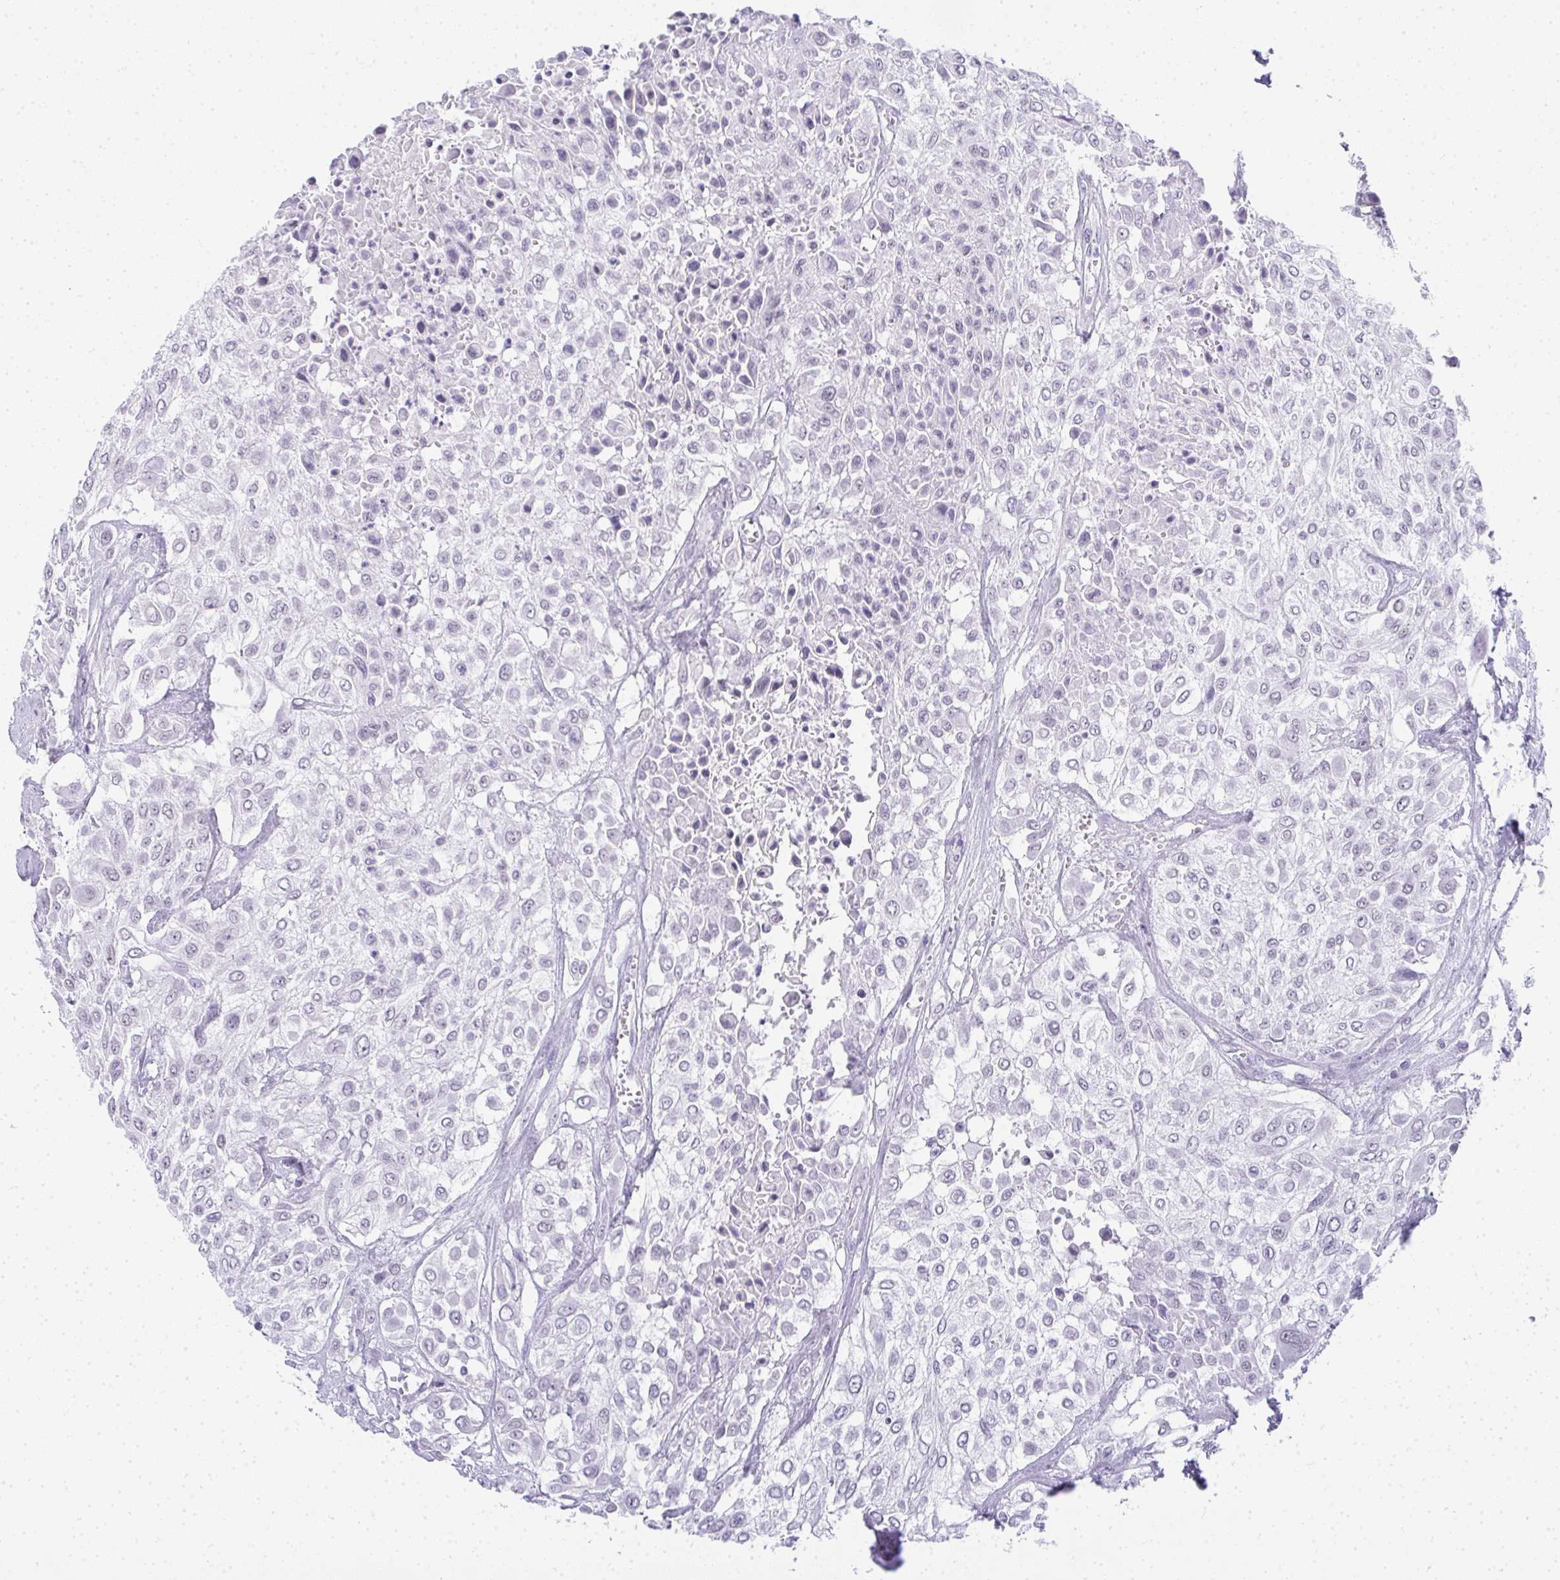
{"staining": {"intensity": "negative", "quantity": "none", "location": "none"}, "tissue": "urothelial cancer", "cell_type": "Tumor cells", "image_type": "cancer", "snomed": [{"axis": "morphology", "description": "Urothelial carcinoma, High grade"}, {"axis": "topography", "description": "Urinary bladder"}], "caption": "A micrograph of urothelial cancer stained for a protein displays no brown staining in tumor cells. (IHC, brightfield microscopy, high magnification).", "gene": "PLA2G1B", "patient": {"sex": "male", "age": 57}}